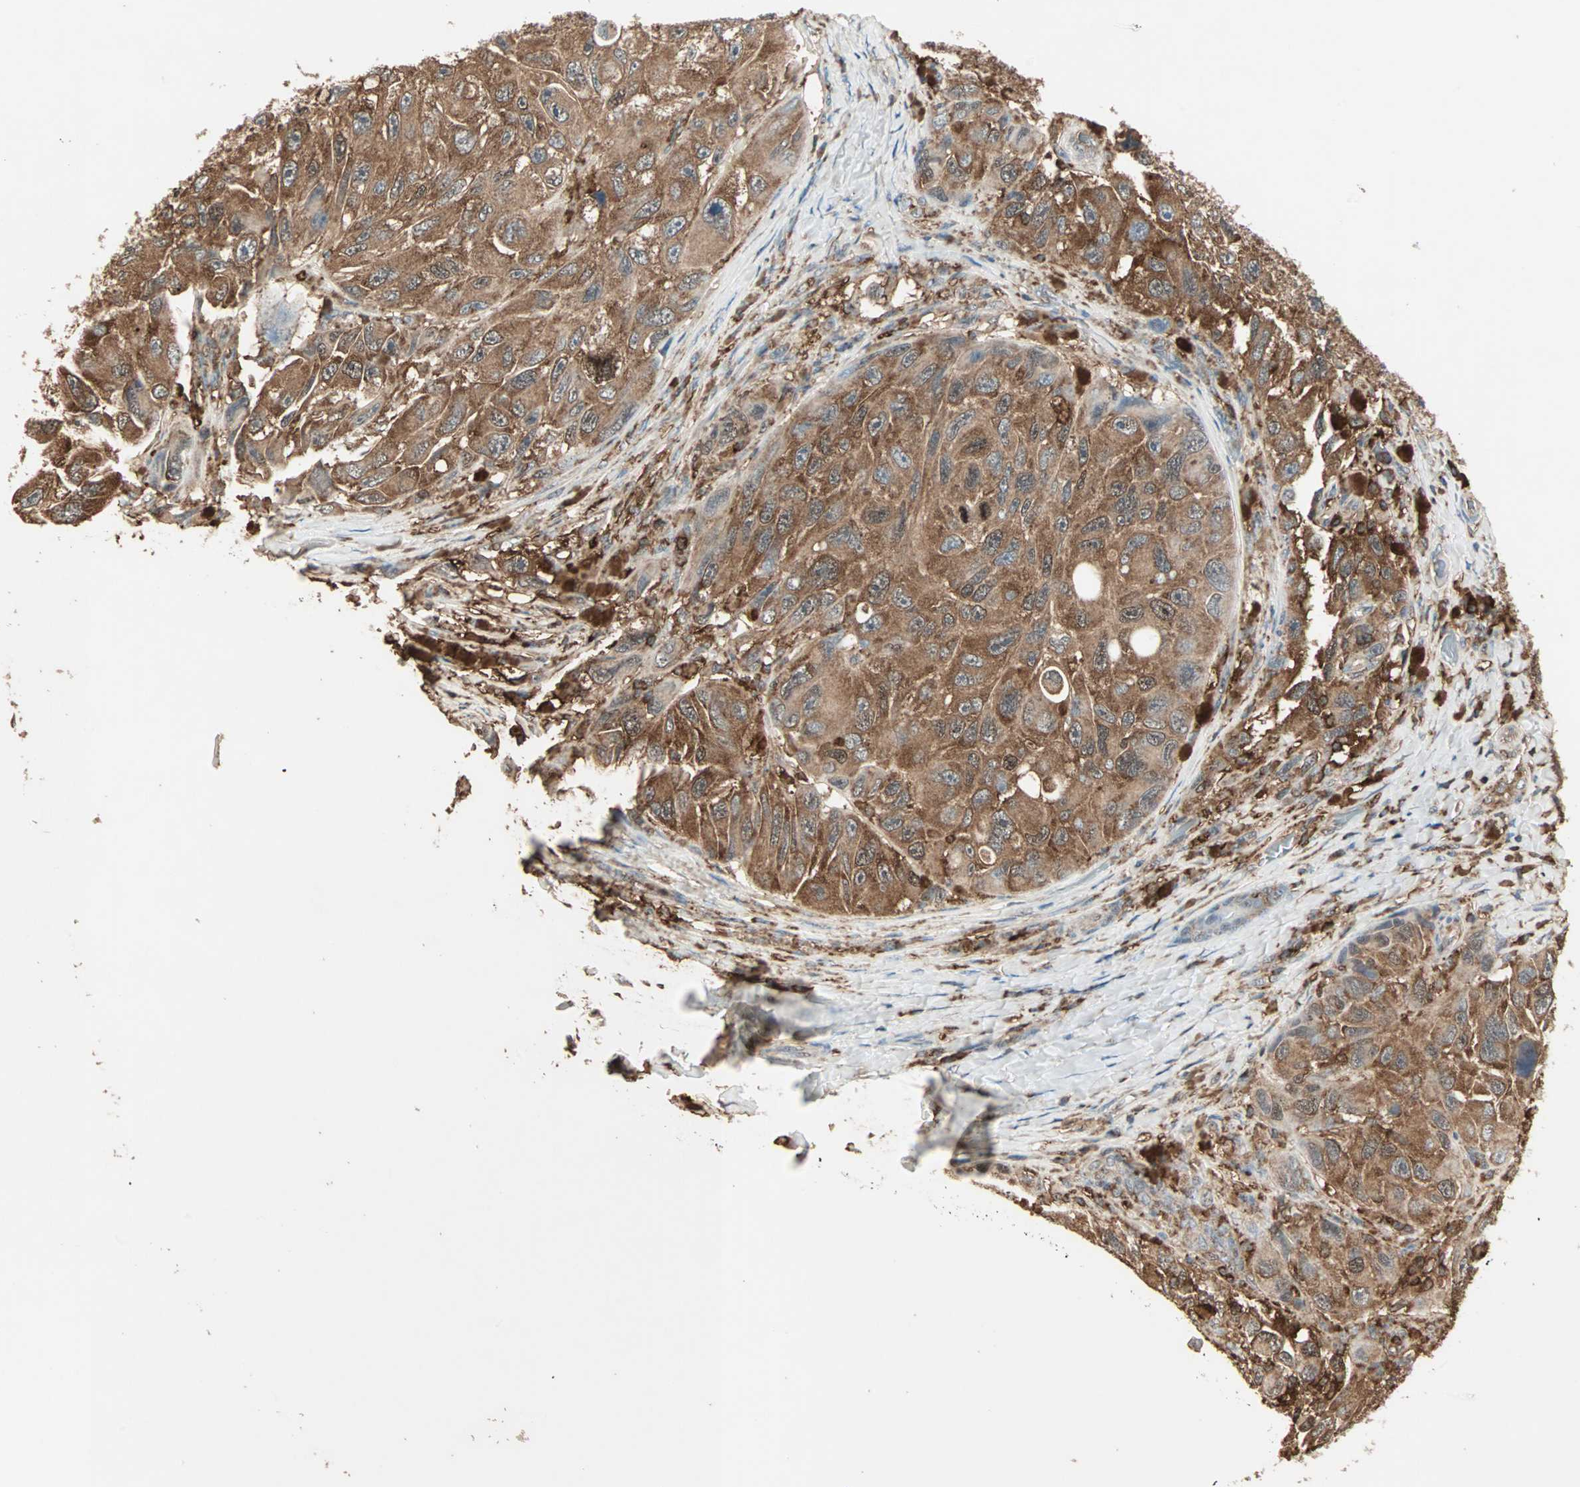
{"staining": {"intensity": "strong", "quantity": ">75%", "location": "cytoplasmic/membranous"}, "tissue": "melanoma", "cell_type": "Tumor cells", "image_type": "cancer", "snomed": [{"axis": "morphology", "description": "Malignant melanoma, NOS"}, {"axis": "topography", "description": "Skin"}], "caption": "Immunohistochemistry (IHC) photomicrograph of neoplastic tissue: human malignant melanoma stained using immunohistochemistry (IHC) demonstrates high levels of strong protein expression localized specifically in the cytoplasmic/membranous of tumor cells, appearing as a cytoplasmic/membranous brown color.", "gene": "MMP3", "patient": {"sex": "female", "age": 73}}